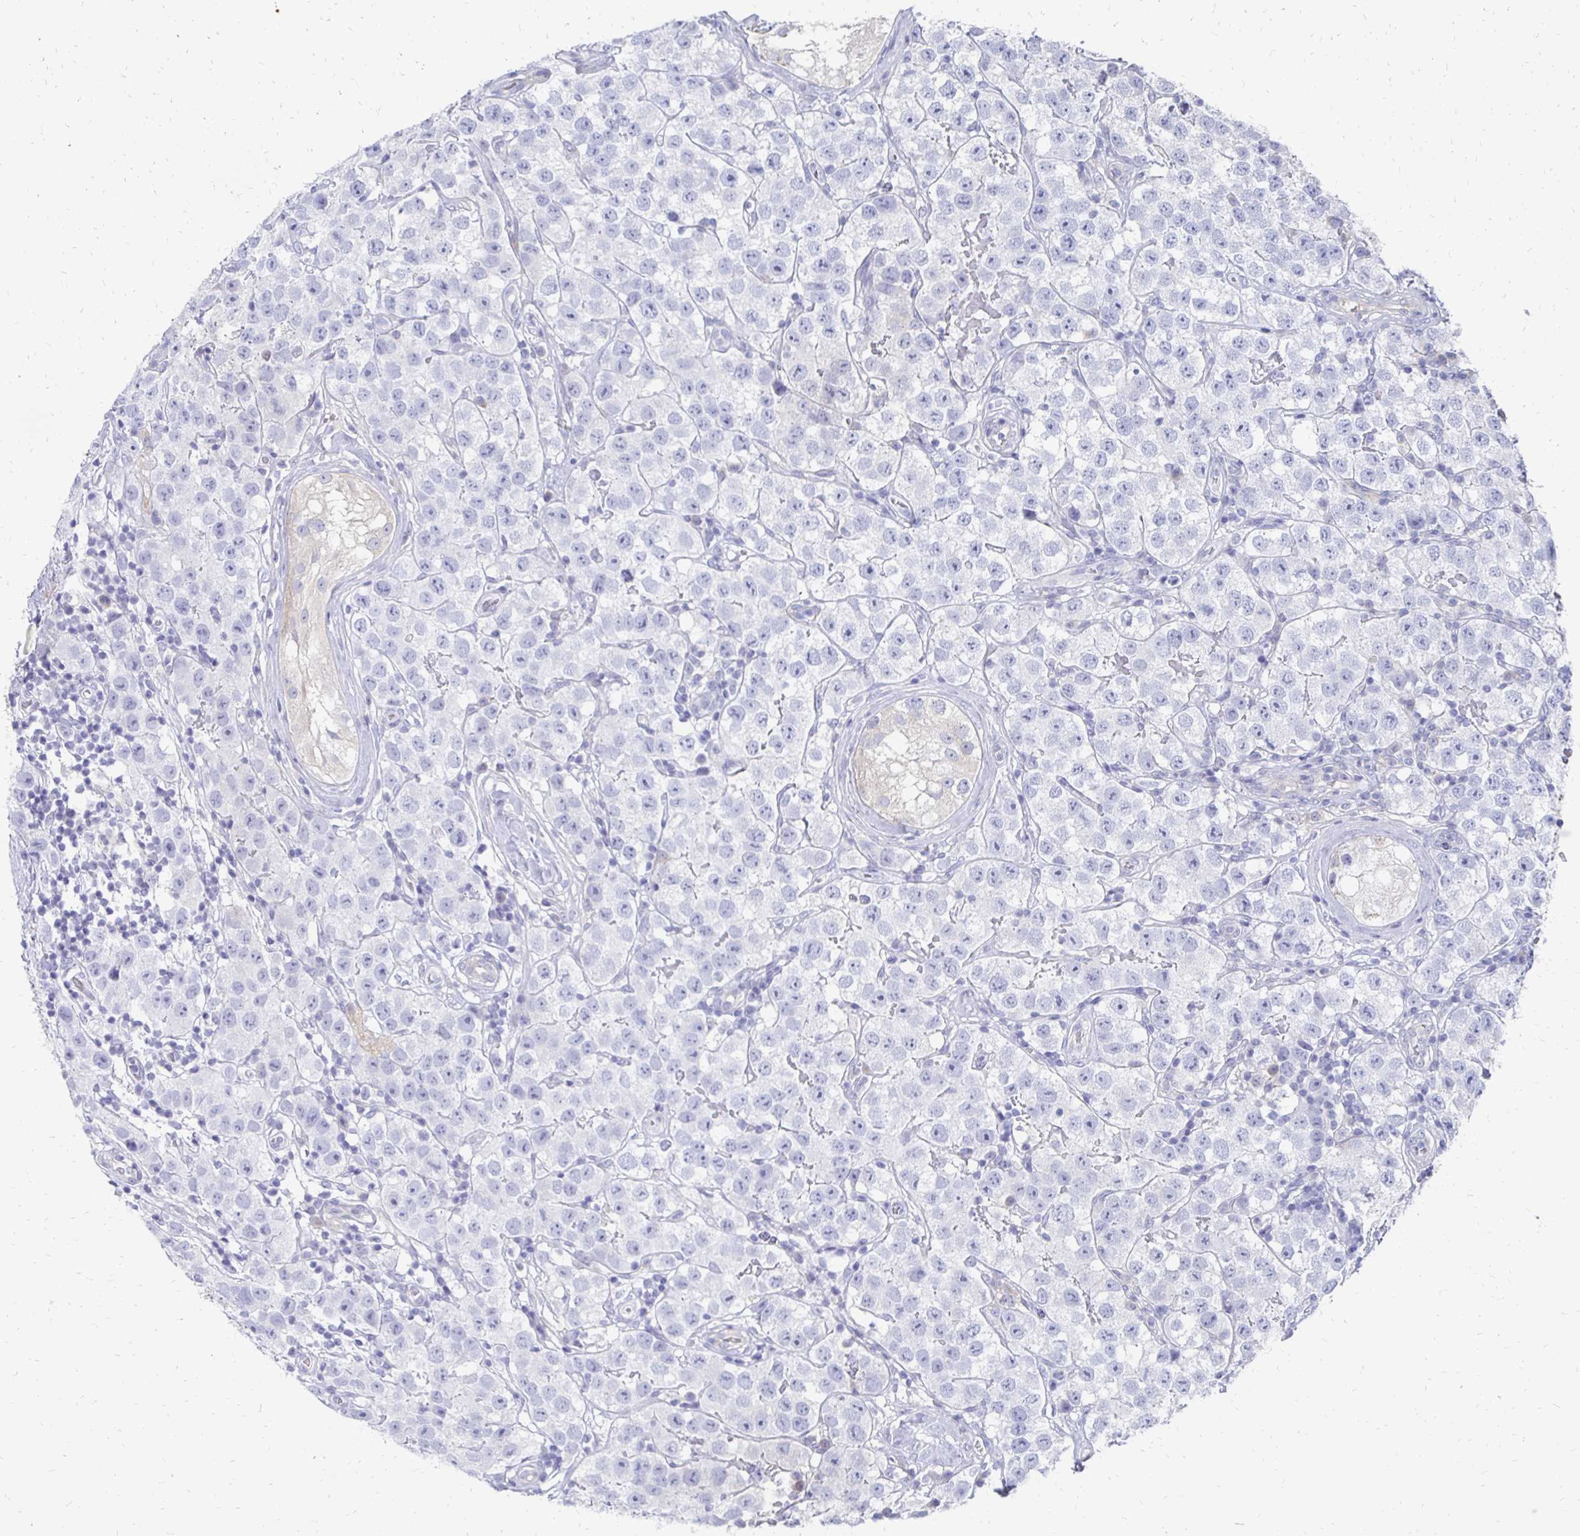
{"staining": {"intensity": "negative", "quantity": "none", "location": "none"}, "tissue": "testis cancer", "cell_type": "Tumor cells", "image_type": "cancer", "snomed": [{"axis": "morphology", "description": "Seminoma, NOS"}, {"axis": "topography", "description": "Testis"}], "caption": "Tumor cells show no significant protein expression in testis cancer (seminoma).", "gene": "SYCP3", "patient": {"sex": "male", "age": 34}}